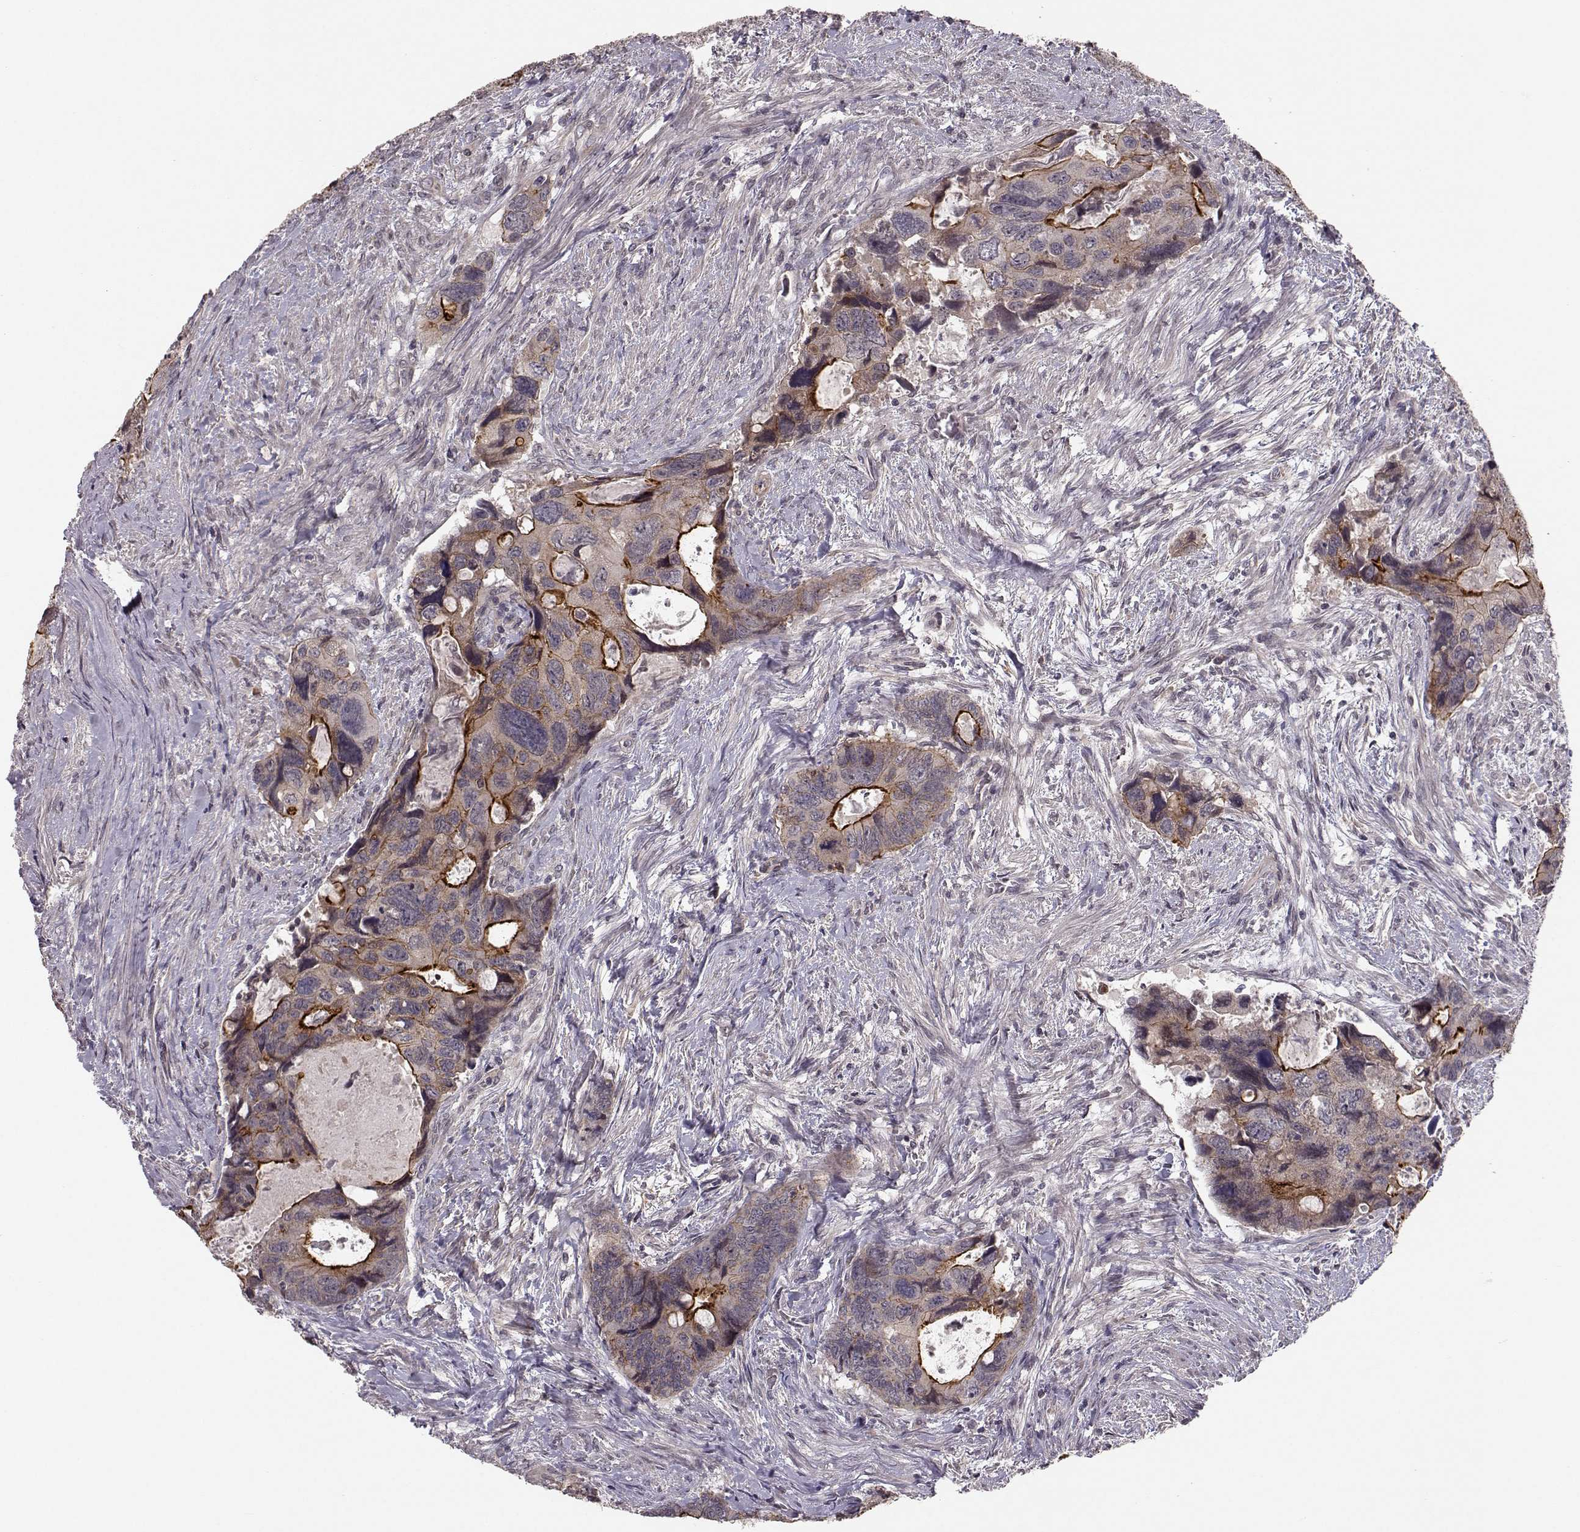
{"staining": {"intensity": "strong", "quantity": "<25%", "location": "cytoplasmic/membranous"}, "tissue": "colorectal cancer", "cell_type": "Tumor cells", "image_type": "cancer", "snomed": [{"axis": "morphology", "description": "Adenocarcinoma, NOS"}, {"axis": "topography", "description": "Rectum"}], "caption": "Immunohistochemical staining of adenocarcinoma (colorectal) reveals medium levels of strong cytoplasmic/membranous protein staining in about <25% of tumor cells.", "gene": "PLEKHG3", "patient": {"sex": "male", "age": 62}}